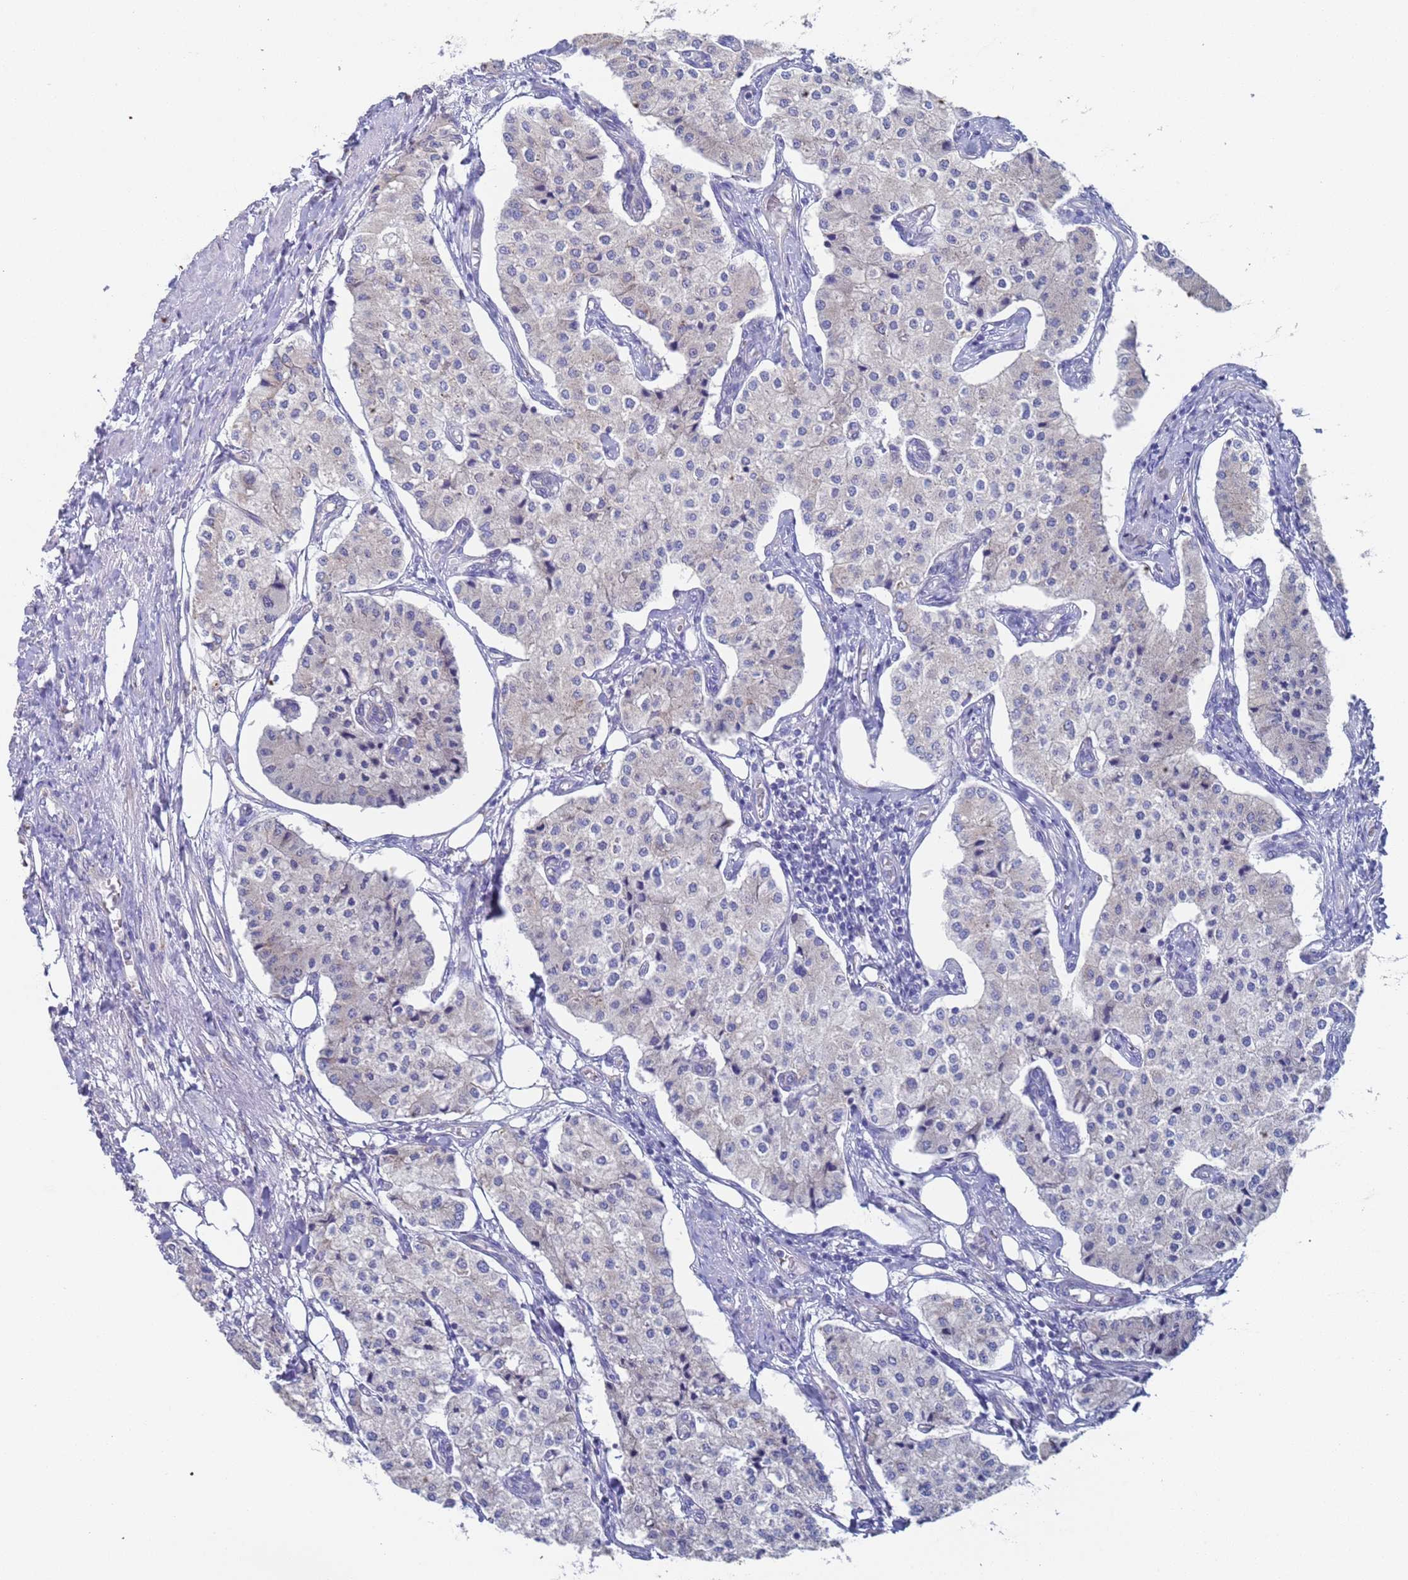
{"staining": {"intensity": "negative", "quantity": "none", "location": "none"}, "tissue": "carcinoid", "cell_type": "Tumor cells", "image_type": "cancer", "snomed": [{"axis": "morphology", "description": "Carcinoid, malignant, NOS"}, {"axis": "topography", "description": "Colon"}], "caption": "An immunohistochemistry (IHC) image of malignant carcinoid is shown. There is no staining in tumor cells of malignant carcinoid.", "gene": "PET117", "patient": {"sex": "female", "age": 52}}